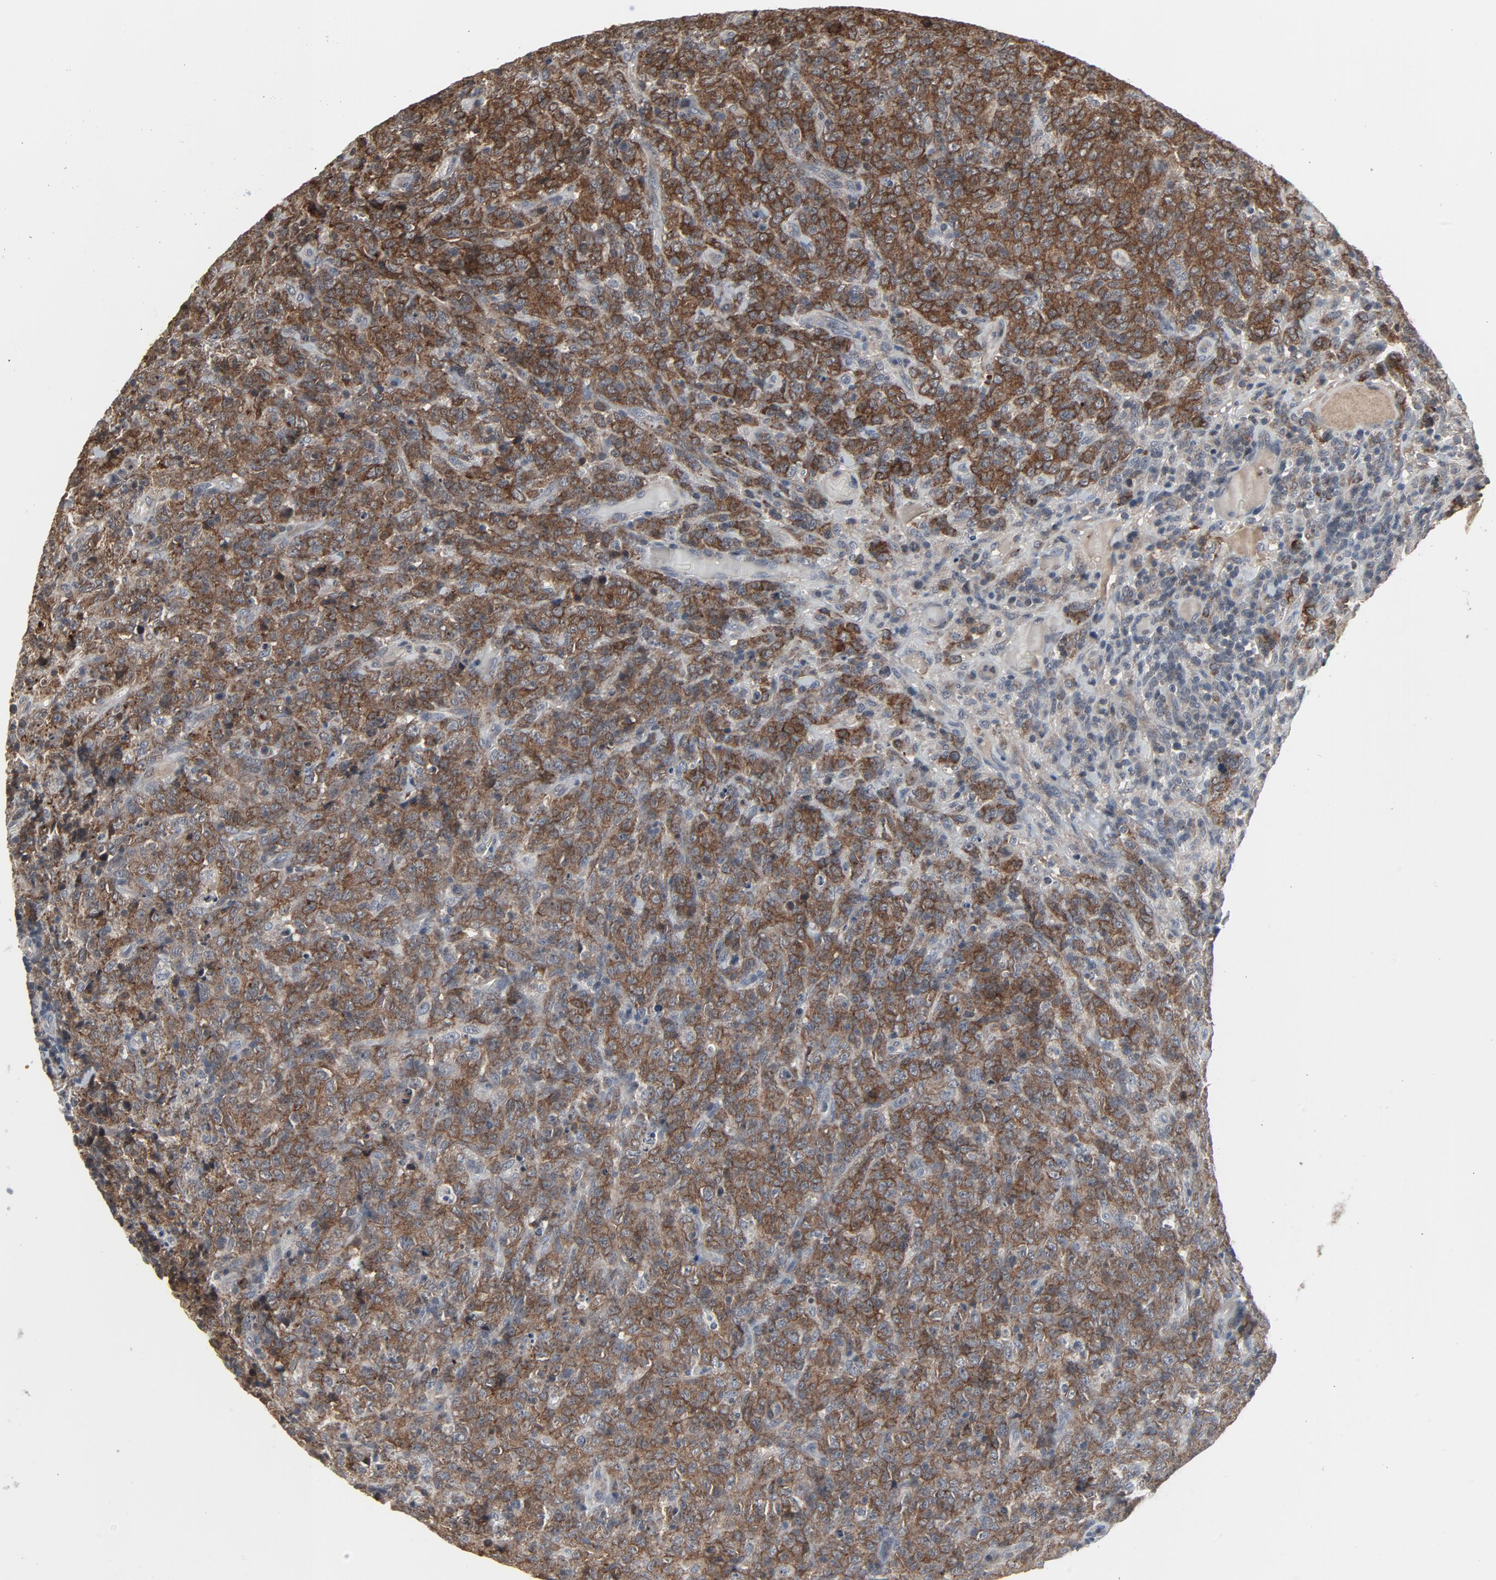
{"staining": {"intensity": "moderate", "quantity": "<25%", "location": "cytoplasmic/membranous"}, "tissue": "lymphoma", "cell_type": "Tumor cells", "image_type": "cancer", "snomed": [{"axis": "morphology", "description": "Malignant lymphoma, non-Hodgkin's type, High grade"}, {"axis": "topography", "description": "Tonsil"}], "caption": "Malignant lymphoma, non-Hodgkin's type (high-grade) stained with immunohistochemistry (IHC) displays moderate cytoplasmic/membranous staining in about <25% of tumor cells.", "gene": "PDZD4", "patient": {"sex": "female", "age": 36}}